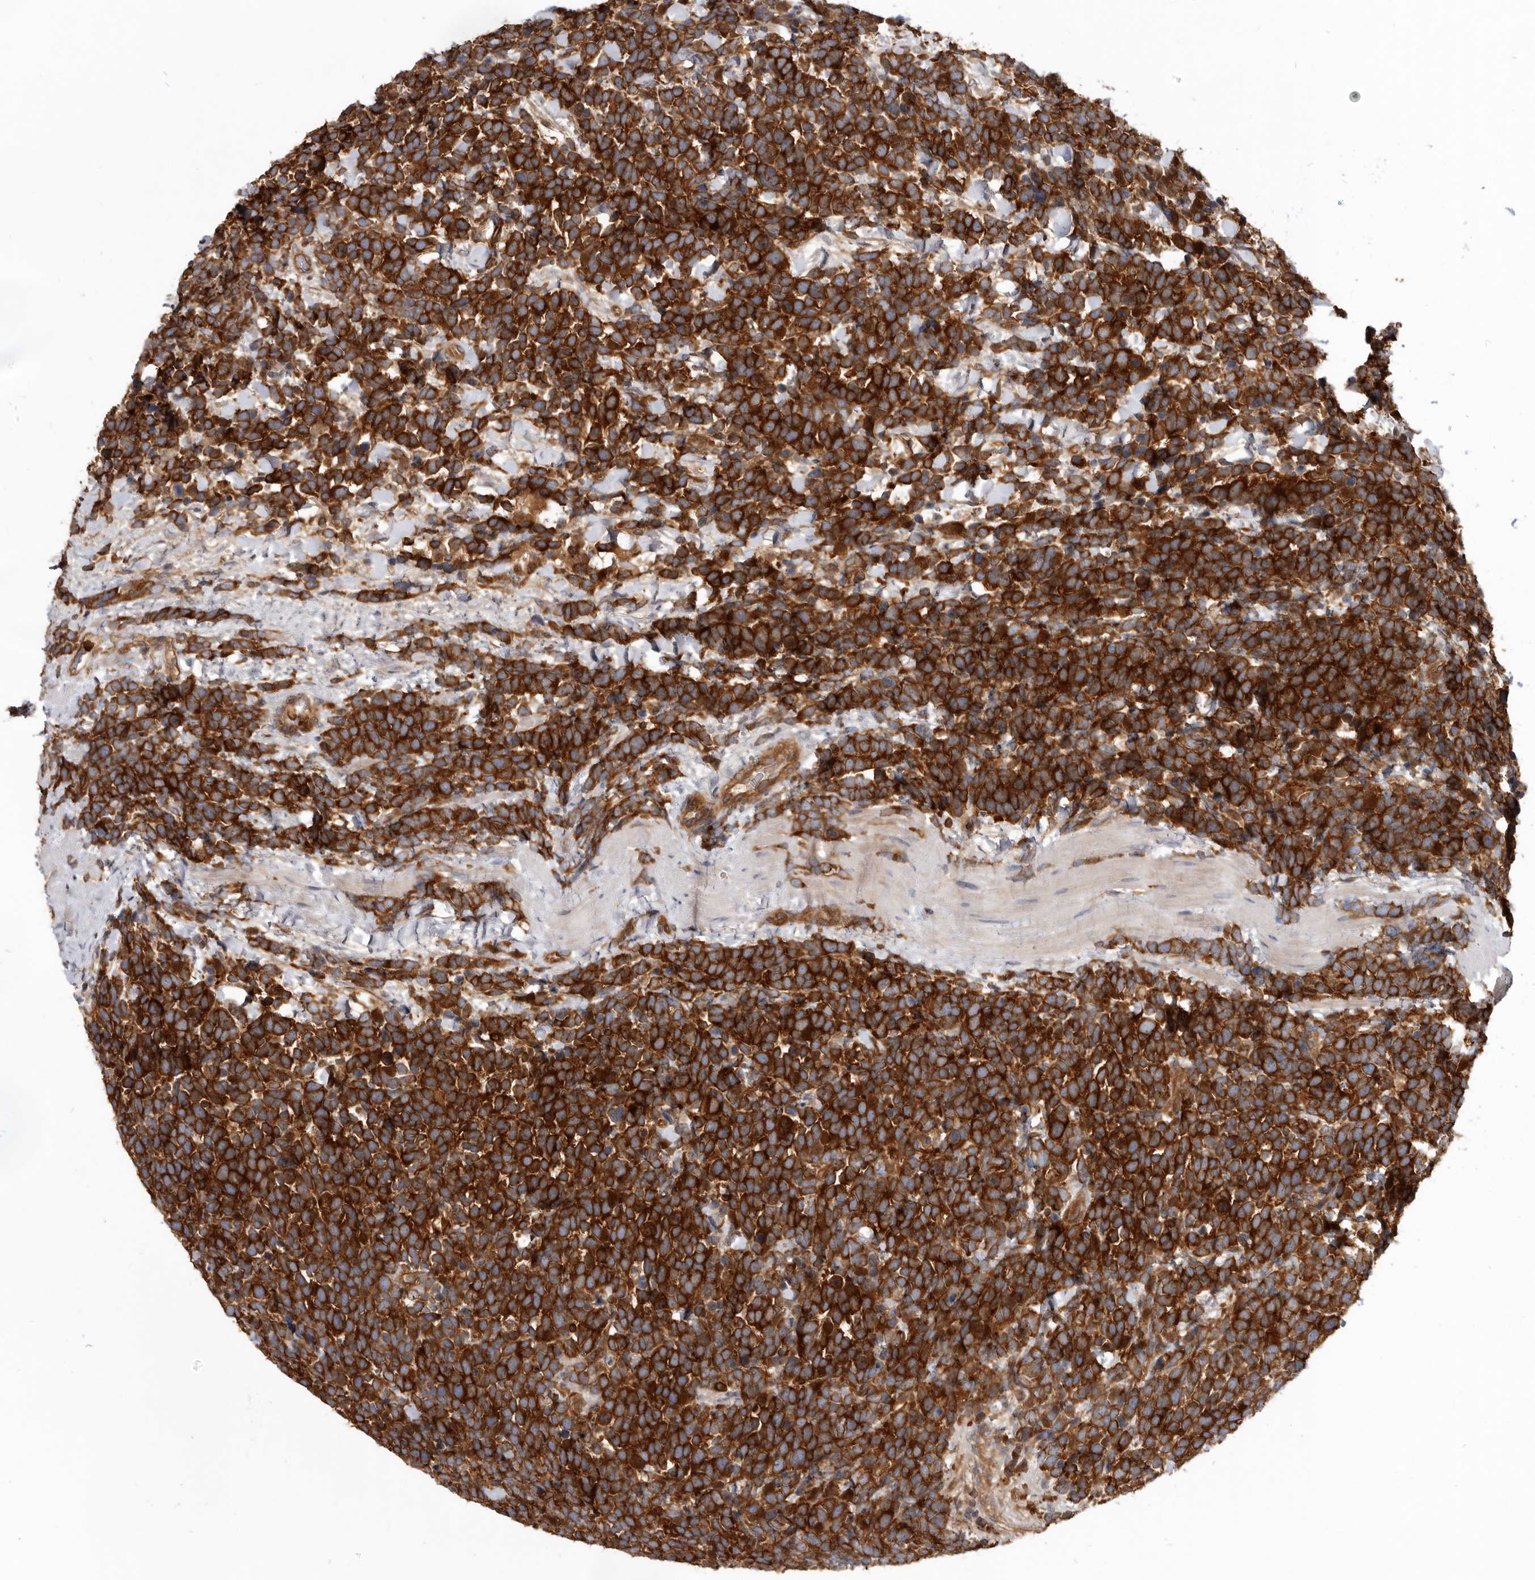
{"staining": {"intensity": "strong", "quantity": ">75%", "location": "cytoplasmic/membranous"}, "tissue": "urothelial cancer", "cell_type": "Tumor cells", "image_type": "cancer", "snomed": [{"axis": "morphology", "description": "Urothelial carcinoma, High grade"}, {"axis": "topography", "description": "Urinary bladder"}], "caption": "There is high levels of strong cytoplasmic/membranous expression in tumor cells of urothelial carcinoma (high-grade), as demonstrated by immunohistochemical staining (brown color).", "gene": "CBL", "patient": {"sex": "female", "age": 82}}